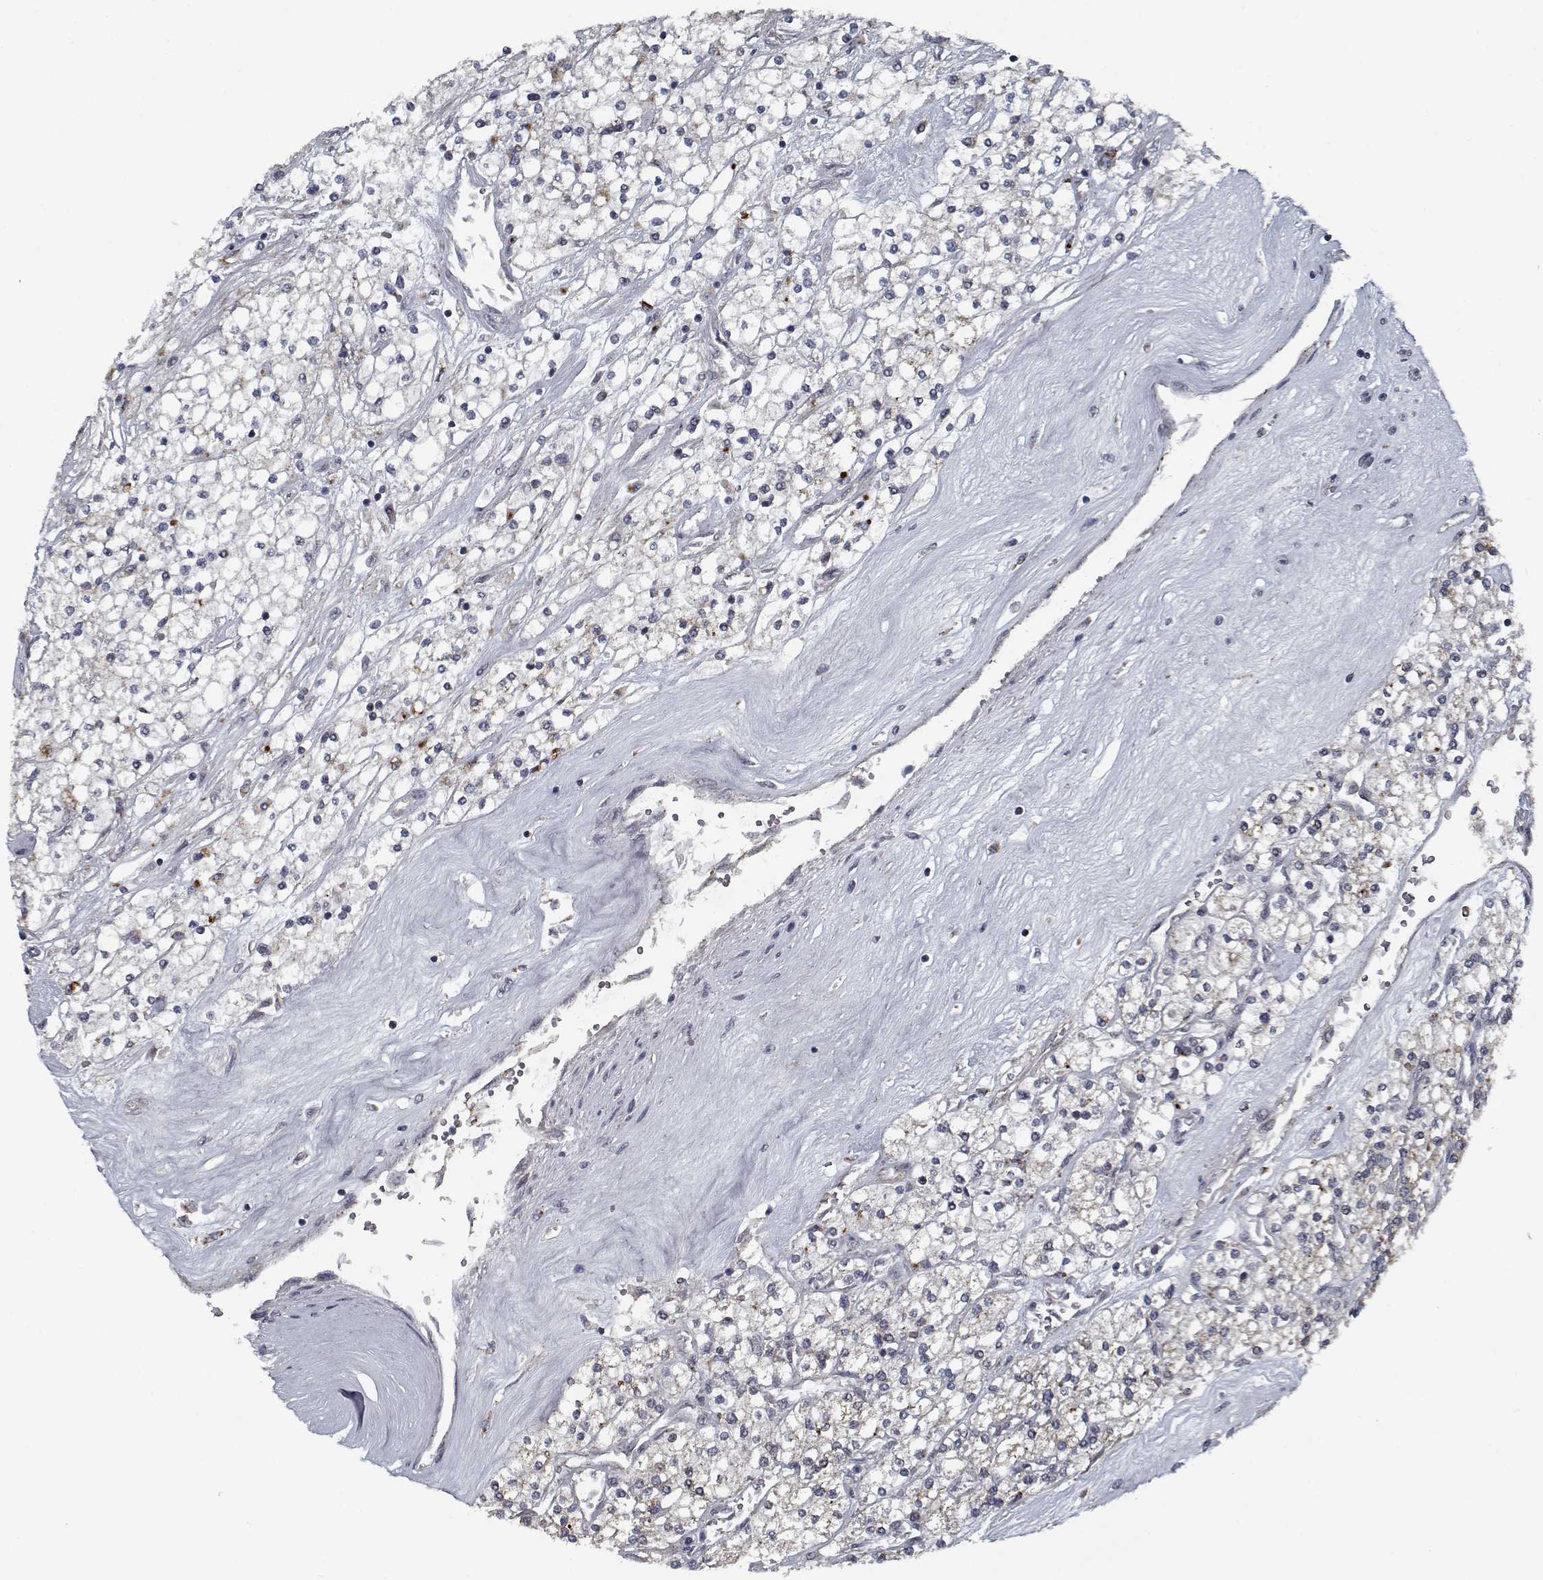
{"staining": {"intensity": "negative", "quantity": "none", "location": "none"}, "tissue": "renal cancer", "cell_type": "Tumor cells", "image_type": "cancer", "snomed": [{"axis": "morphology", "description": "Adenocarcinoma, NOS"}, {"axis": "topography", "description": "Kidney"}], "caption": "The histopathology image exhibits no significant positivity in tumor cells of renal cancer (adenocarcinoma).", "gene": "NLK", "patient": {"sex": "male", "age": 80}}